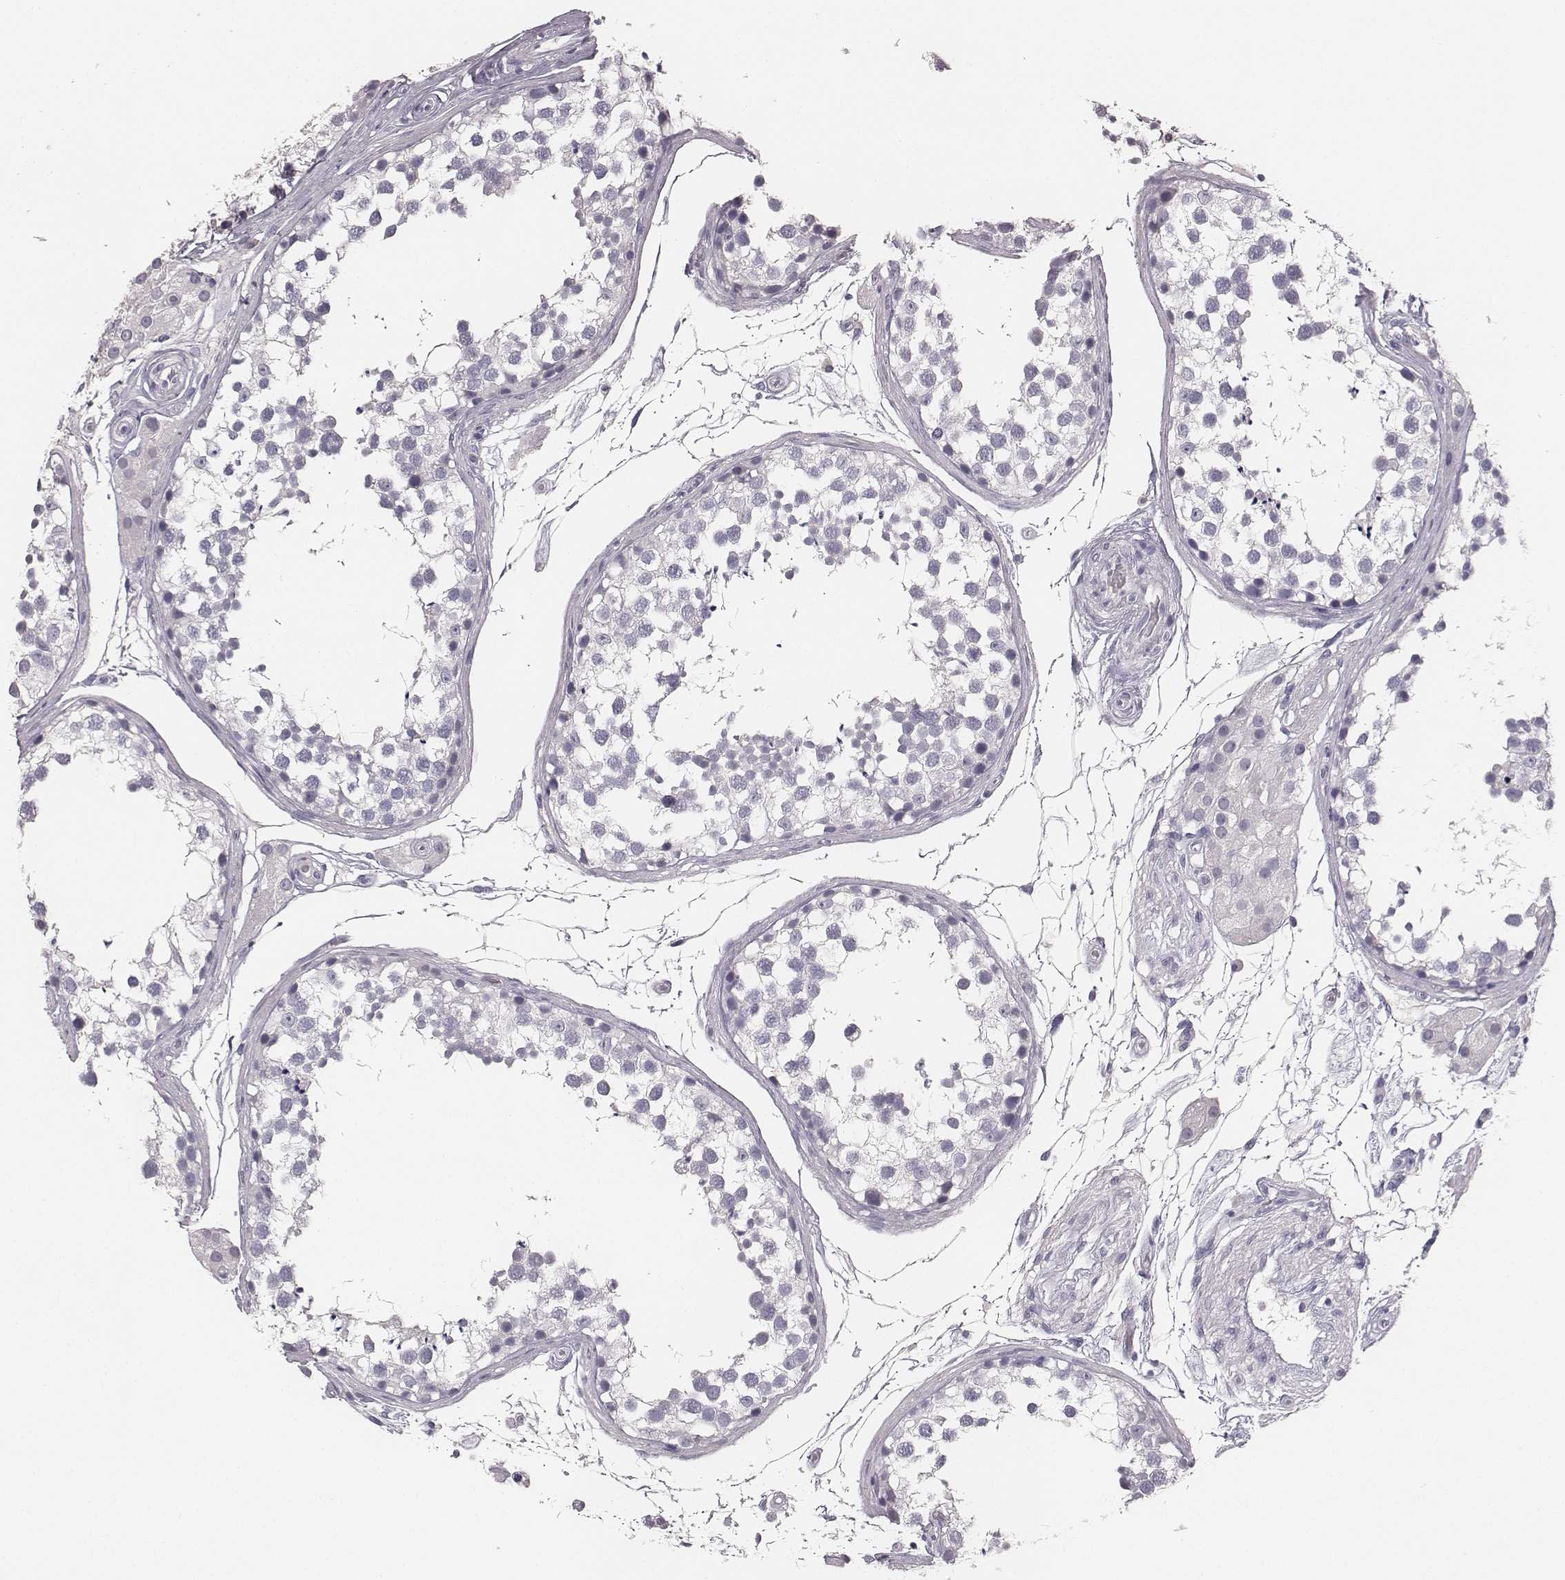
{"staining": {"intensity": "negative", "quantity": "none", "location": "none"}, "tissue": "testis", "cell_type": "Cells in seminiferous ducts", "image_type": "normal", "snomed": [{"axis": "morphology", "description": "Normal tissue, NOS"}, {"axis": "morphology", "description": "Seminoma, NOS"}, {"axis": "topography", "description": "Testis"}], "caption": "This is an IHC micrograph of unremarkable human testis. There is no staining in cells in seminiferous ducts.", "gene": "MYH6", "patient": {"sex": "male", "age": 65}}